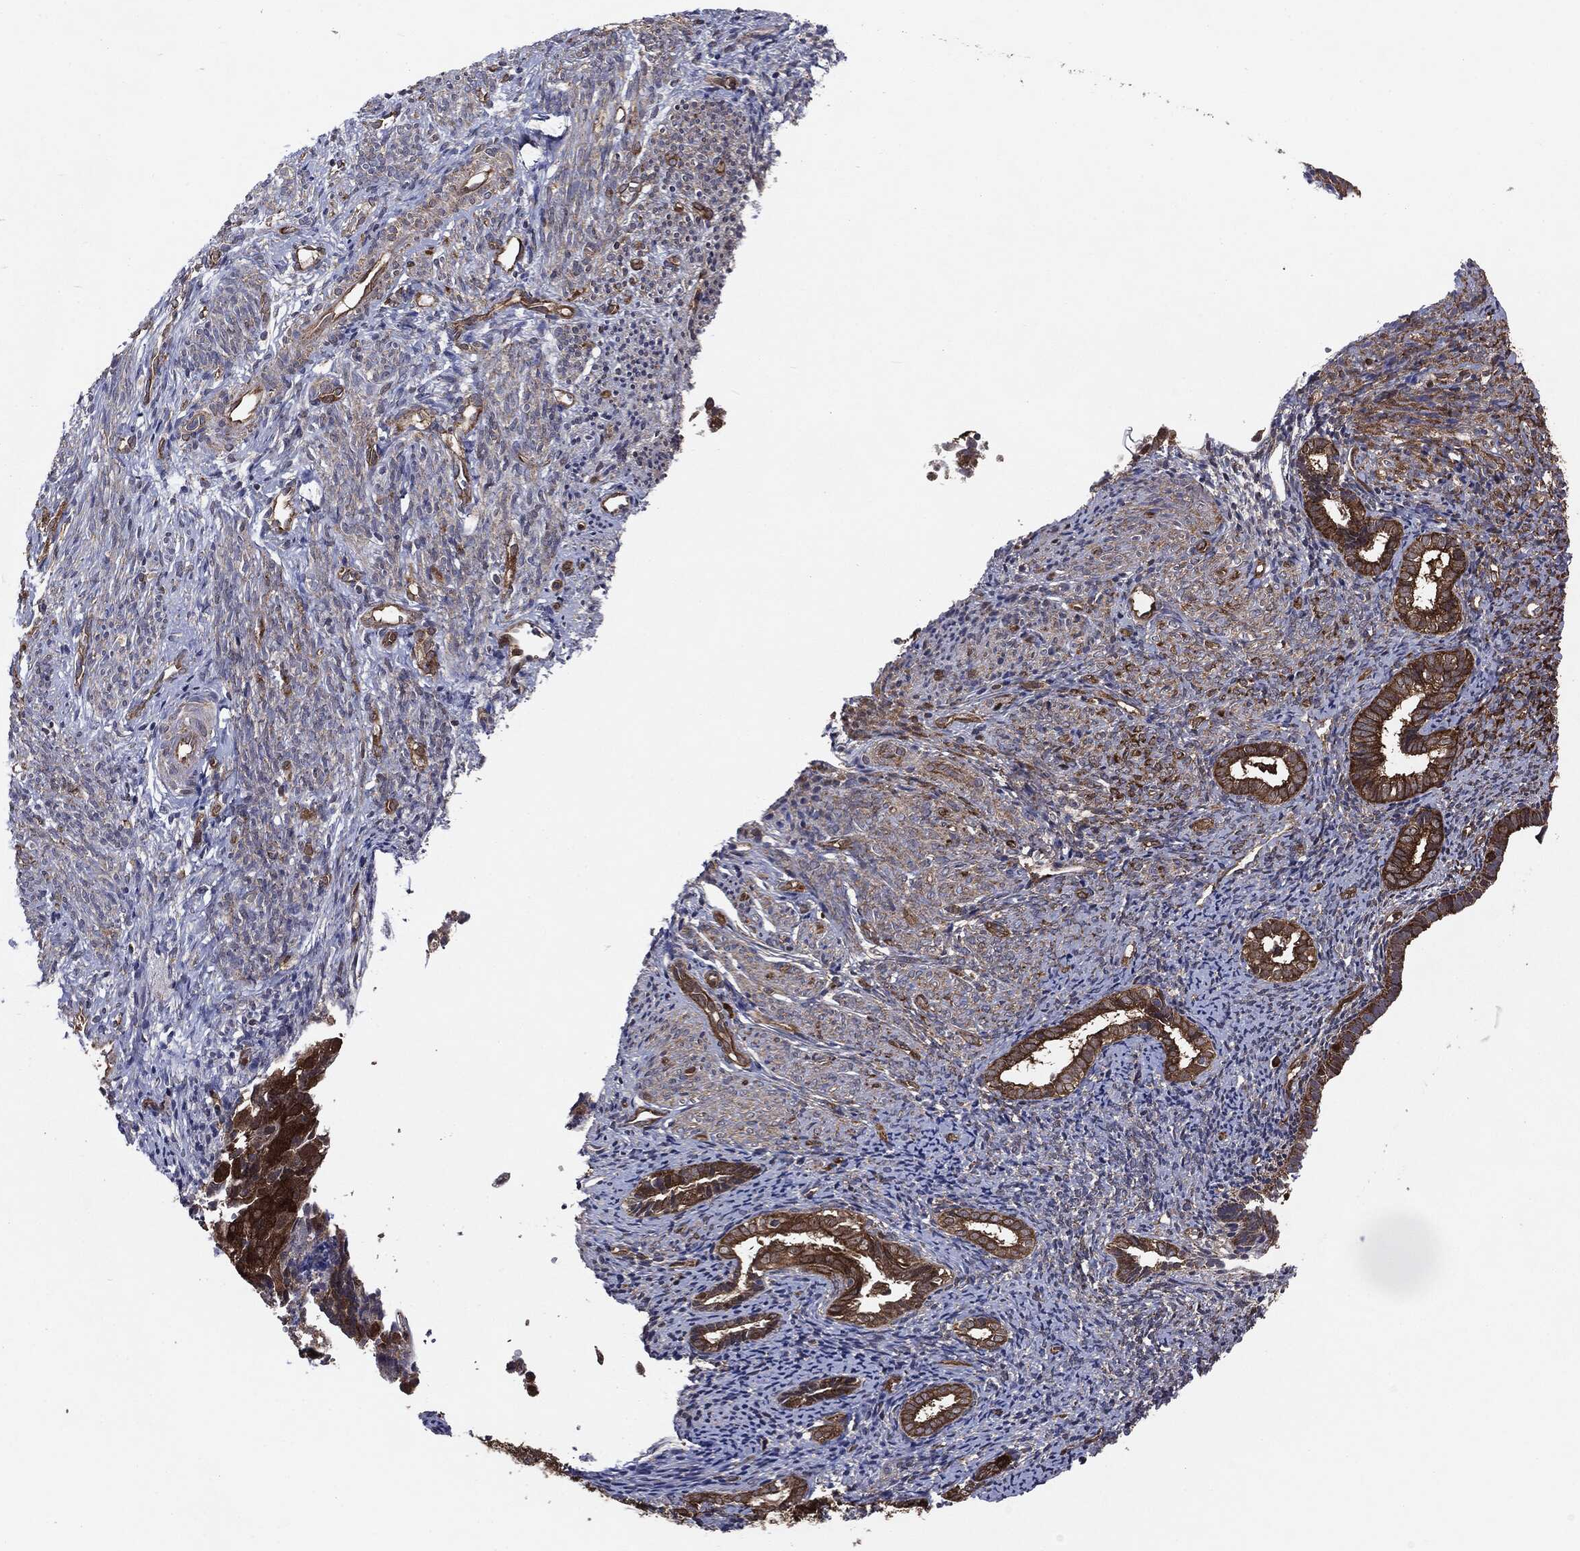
{"staining": {"intensity": "strong", "quantity": ">75%", "location": "cytoplasmic/membranous"}, "tissue": "endometrial cancer", "cell_type": "Tumor cells", "image_type": "cancer", "snomed": [{"axis": "morphology", "description": "Adenocarcinoma, NOS"}, {"axis": "topography", "description": "Endometrium"}], "caption": "Protein staining shows strong cytoplasmic/membranous positivity in about >75% of tumor cells in endometrial cancer (adenocarcinoma).", "gene": "NME1", "patient": {"sex": "female", "age": 56}}